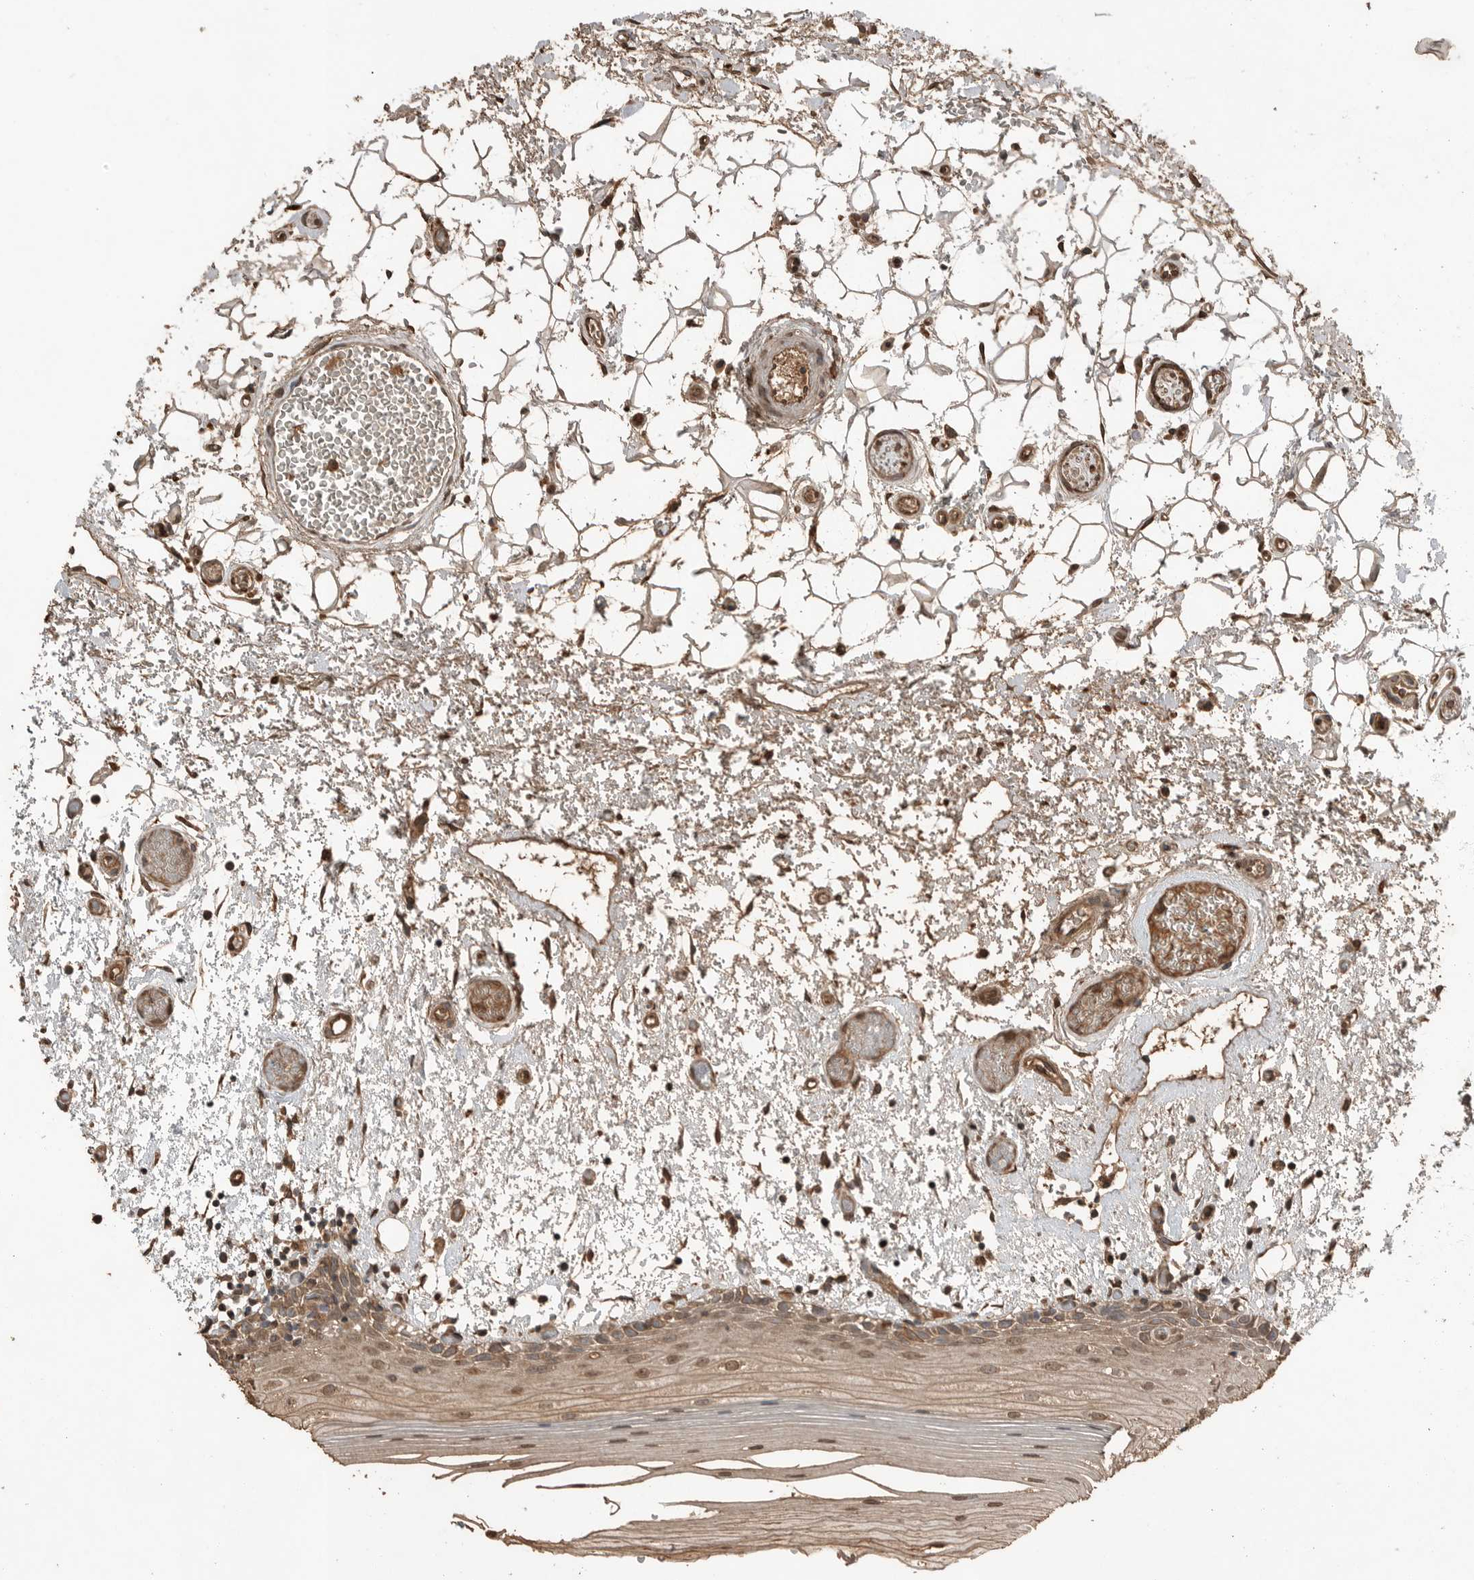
{"staining": {"intensity": "moderate", "quantity": ">75%", "location": "cytoplasmic/membranous,nuclear"}, "tissue": "oral mucosa", "cell_type": "Squamous epithelial cells", "image_type": "normal", "snomed": [{"axis": "morphology", "description": "Normal tissue, NOS"}, {"axis": "topography", "description": "Oral tissue"}], "caption": "Moderate cytoplasmic/membranous,nuclear positivity for a protein is appreciated in about >75% of squamous epithelial cells of normal oral mucosa using immunohistochemistry (IHC).", "gene": "BLZF1", "patient": {"sex": "male", "age": 52}}